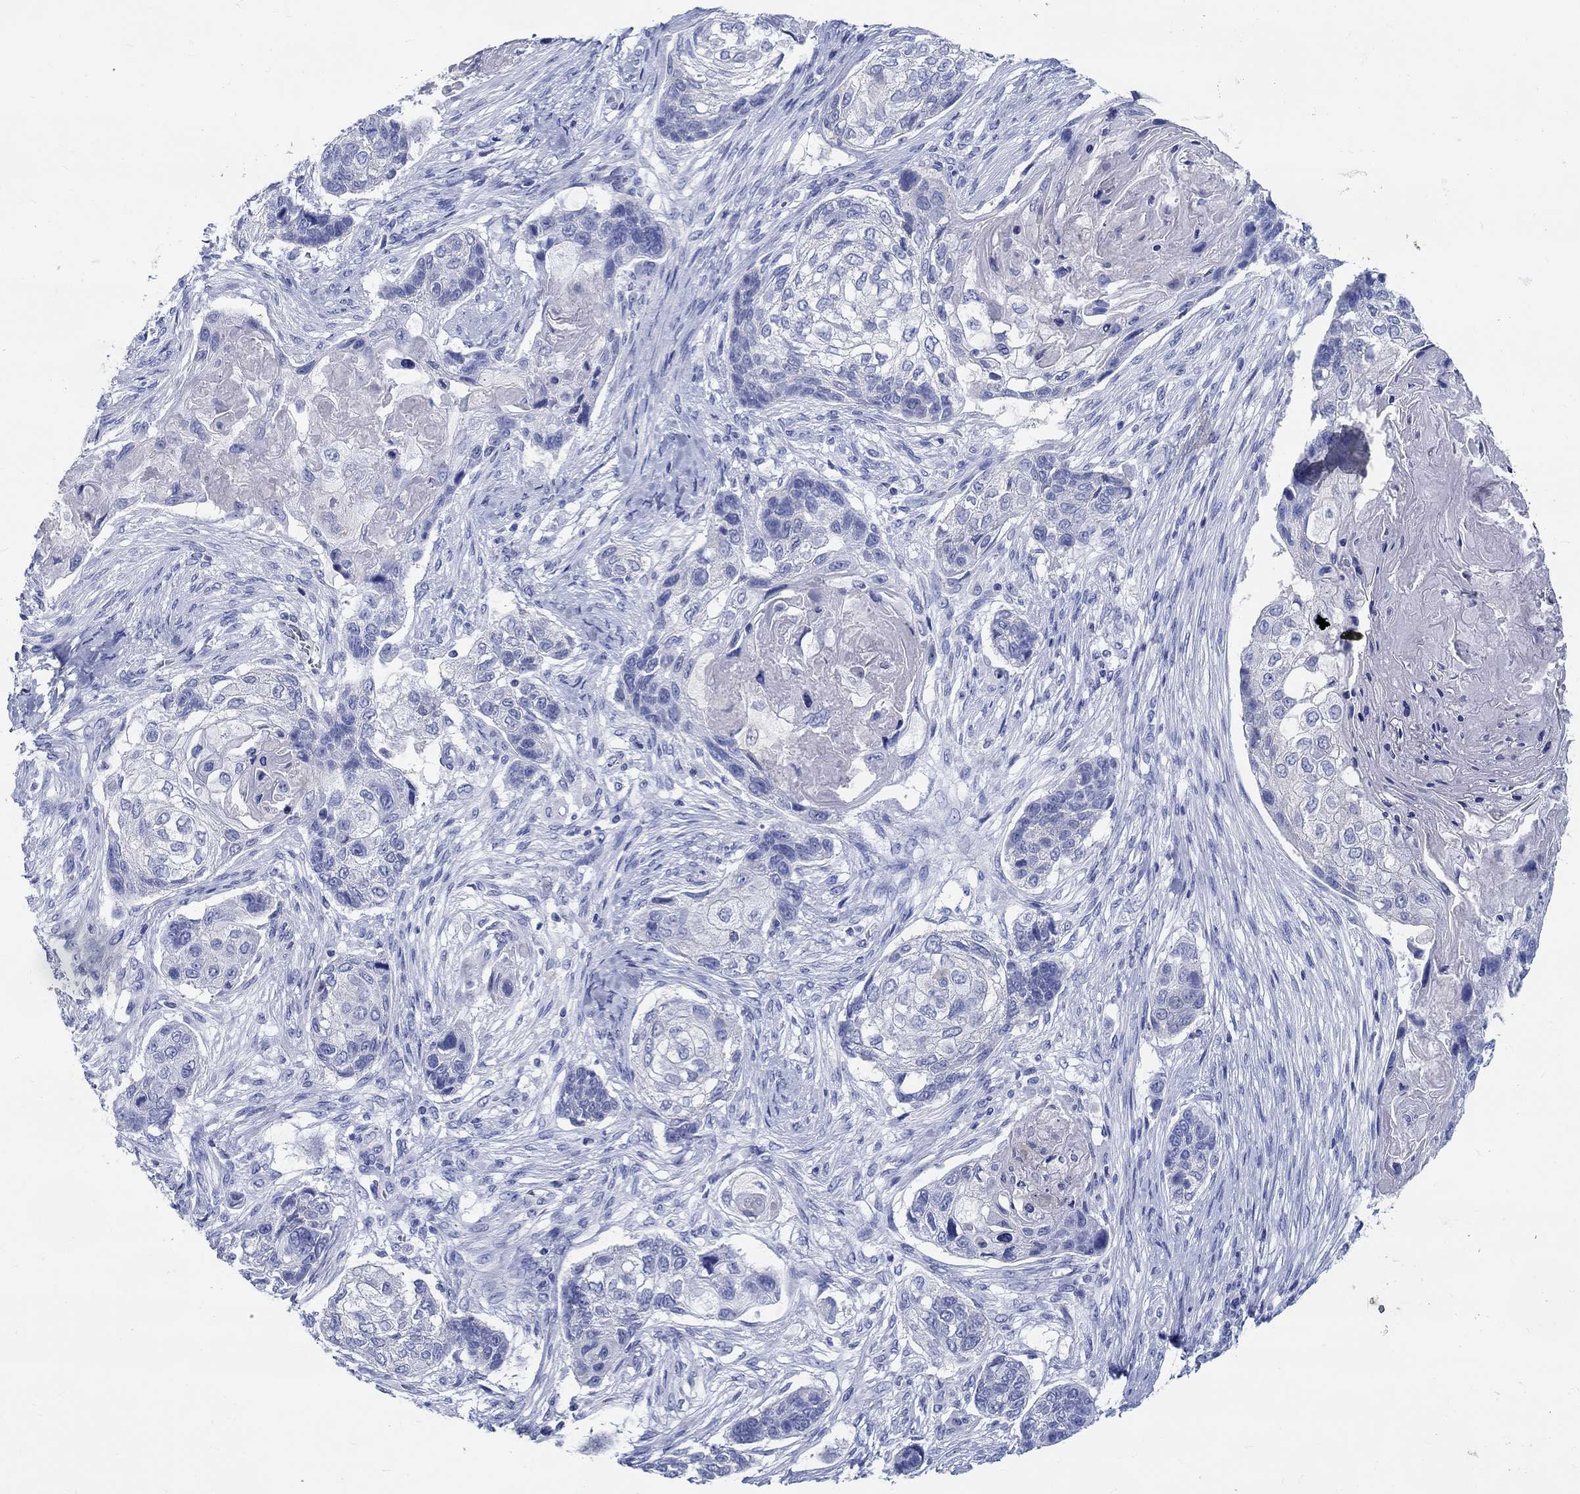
{"staining": {"intensity": "negative", "quantity": "none", "location": "none"}, "tissue": "lung cancer", "cell_type": "Tumor cells", "image_type": "cancer", "snomed": [{"axis": "morphology", "description": "Normal tissue, NOS"}, {"axis": "morphology", "description": "Squamous cell carcinoma, NOS"}, {"axis": "topography", "description": "Bronchus"}, {"axis": "topography", "description": "Lung"}], "caption": "High power microscopy photomicrograph of an immunohistochemistry micrograph of lung squamous cell carcinoma, revealing no significant staining in tumor cells.", "gene": "FBXO2", "patient": {"sex": "male", "age": 69}}